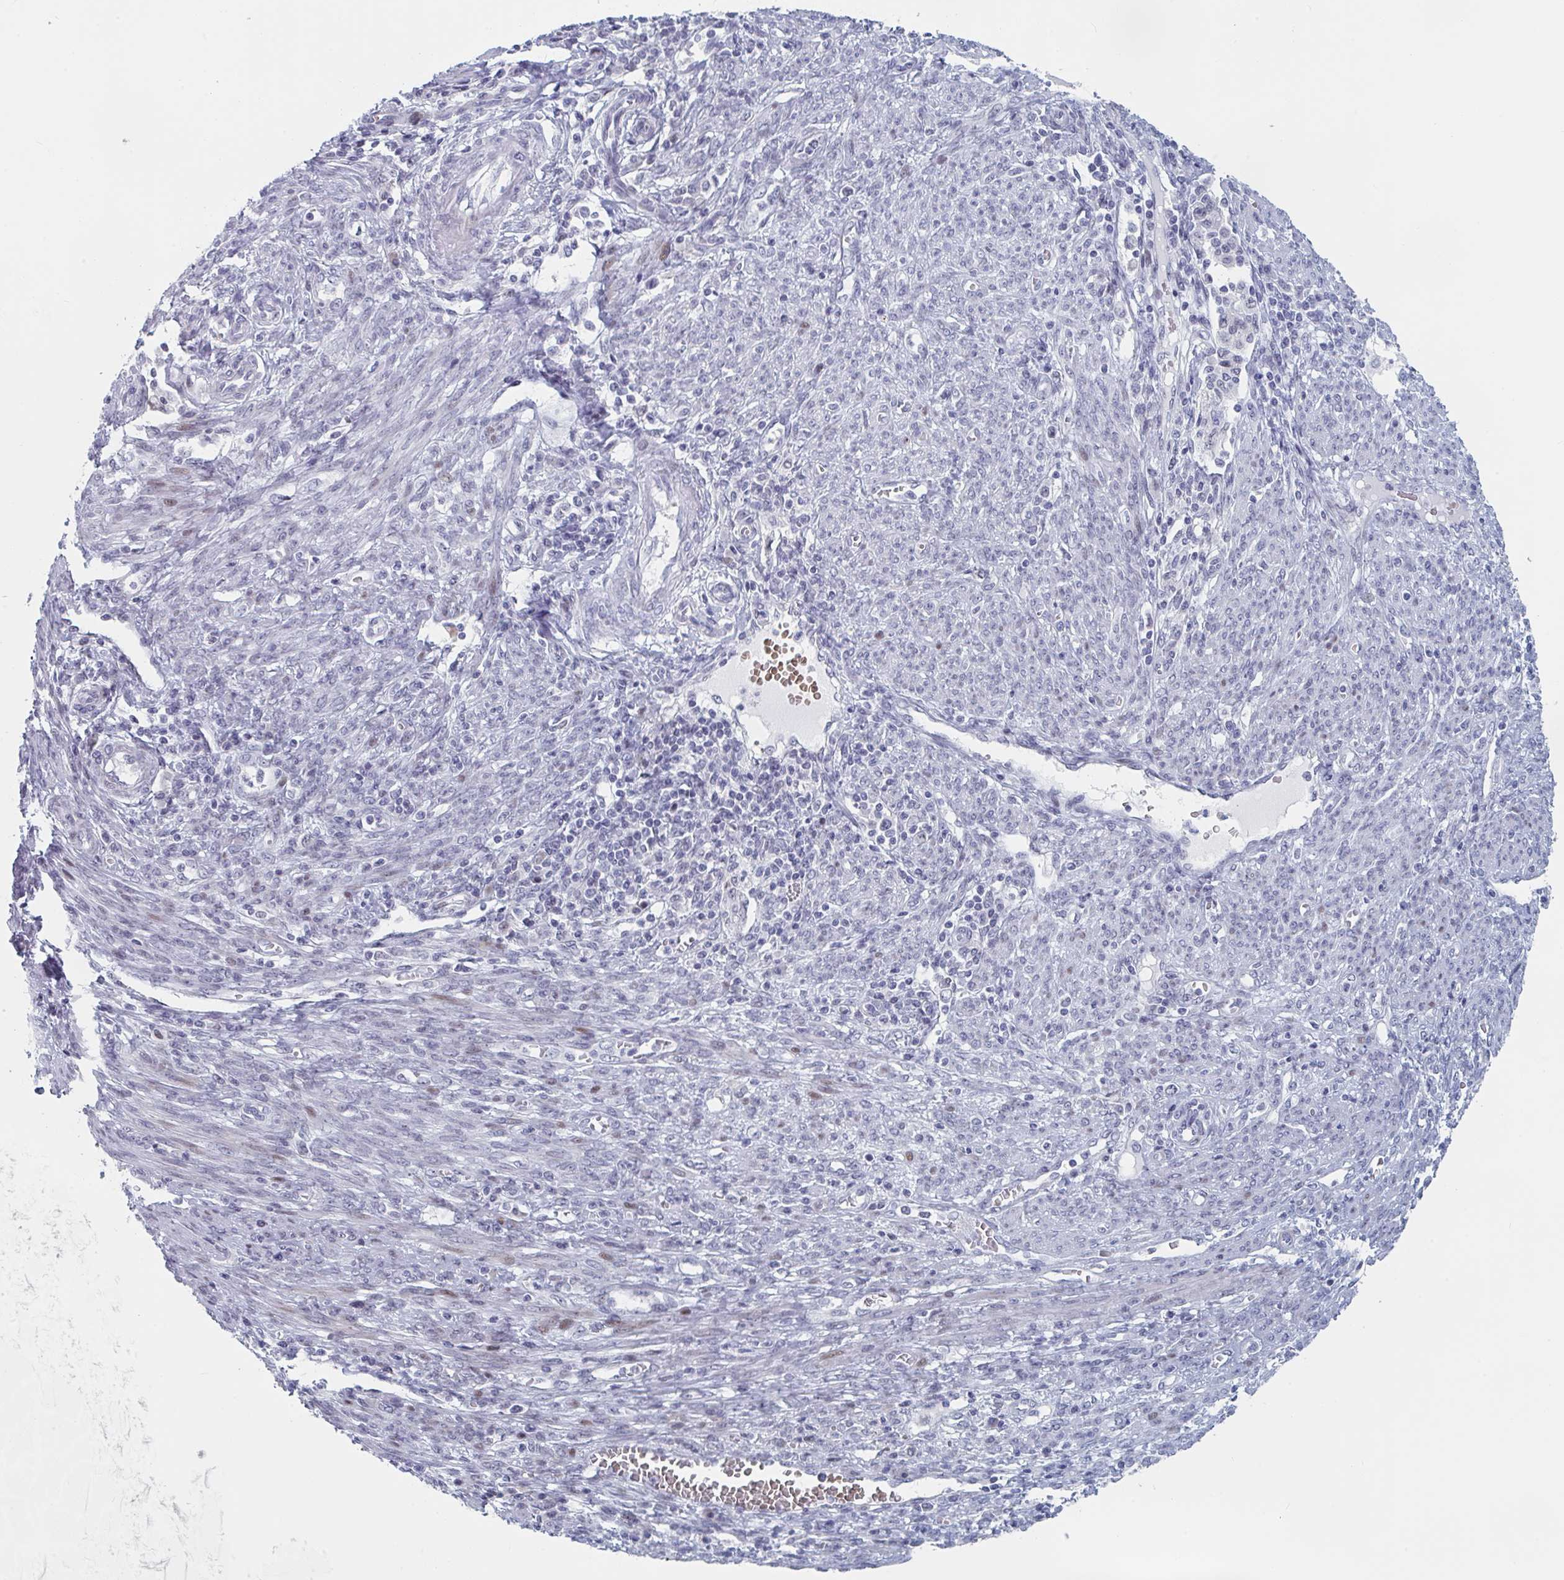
{"staining": {"intensity": "negative", "quantity": "none", "location": "none"}, "tissue": "endometrial cancer", "cell_type": "Tumor cells", "image_type": "cancer", "snomed": [{"axis": "morphology", "description": "Adenocarcinoma, NOS"}, {"axis": "topography", "description": "Uterus"}, {"axis": "topography", "description": "Endometrium"}], "caption": "Photomicrograph shows no significant protein positivity in tumor cells of adenocarcinoma (endometrial).", "gene": "NR1H2", "patient": {"sex": "female", "age": 70}}